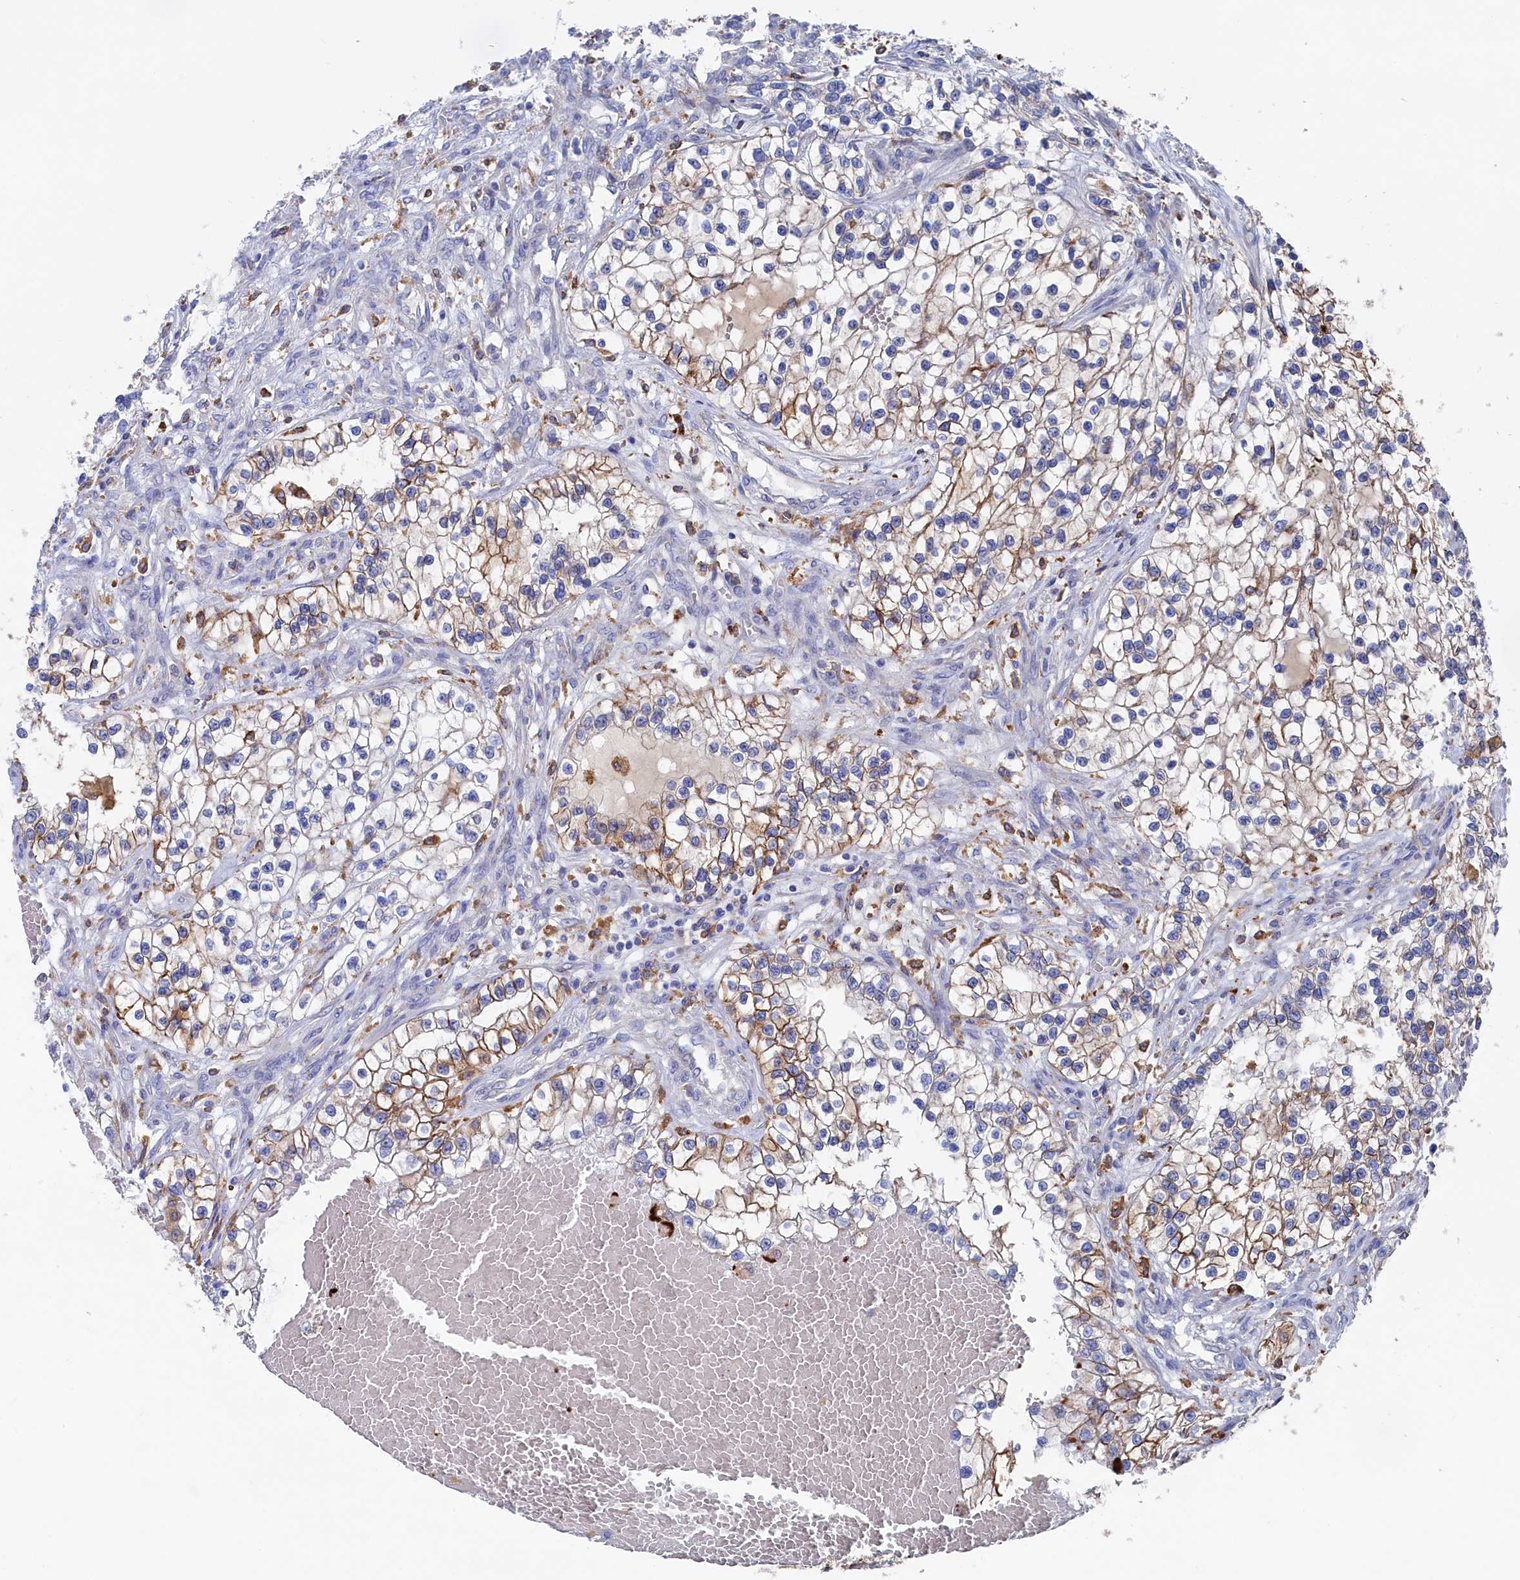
{"staining": {"intensity": "moderate", "quantity": "<25%", "location": "cytoplasmic/membranous"}, "tissue": "renal cancer", "cell_type": "Tumor cells", "image_type": "cancer", "snomed": [{"axis": "morphology", "description": "Adenocarcinoma, NOS"}, {"axis": "topography", "description": "Kidney"}], "caption": "Tumor cells display low levels of moderate cytoplasmic/membranous expression in approximately <25% of cells in human adenocarcinoma (renal).", "gene": "C12orf73", "patient": {"sex": "female", "age": 57}}